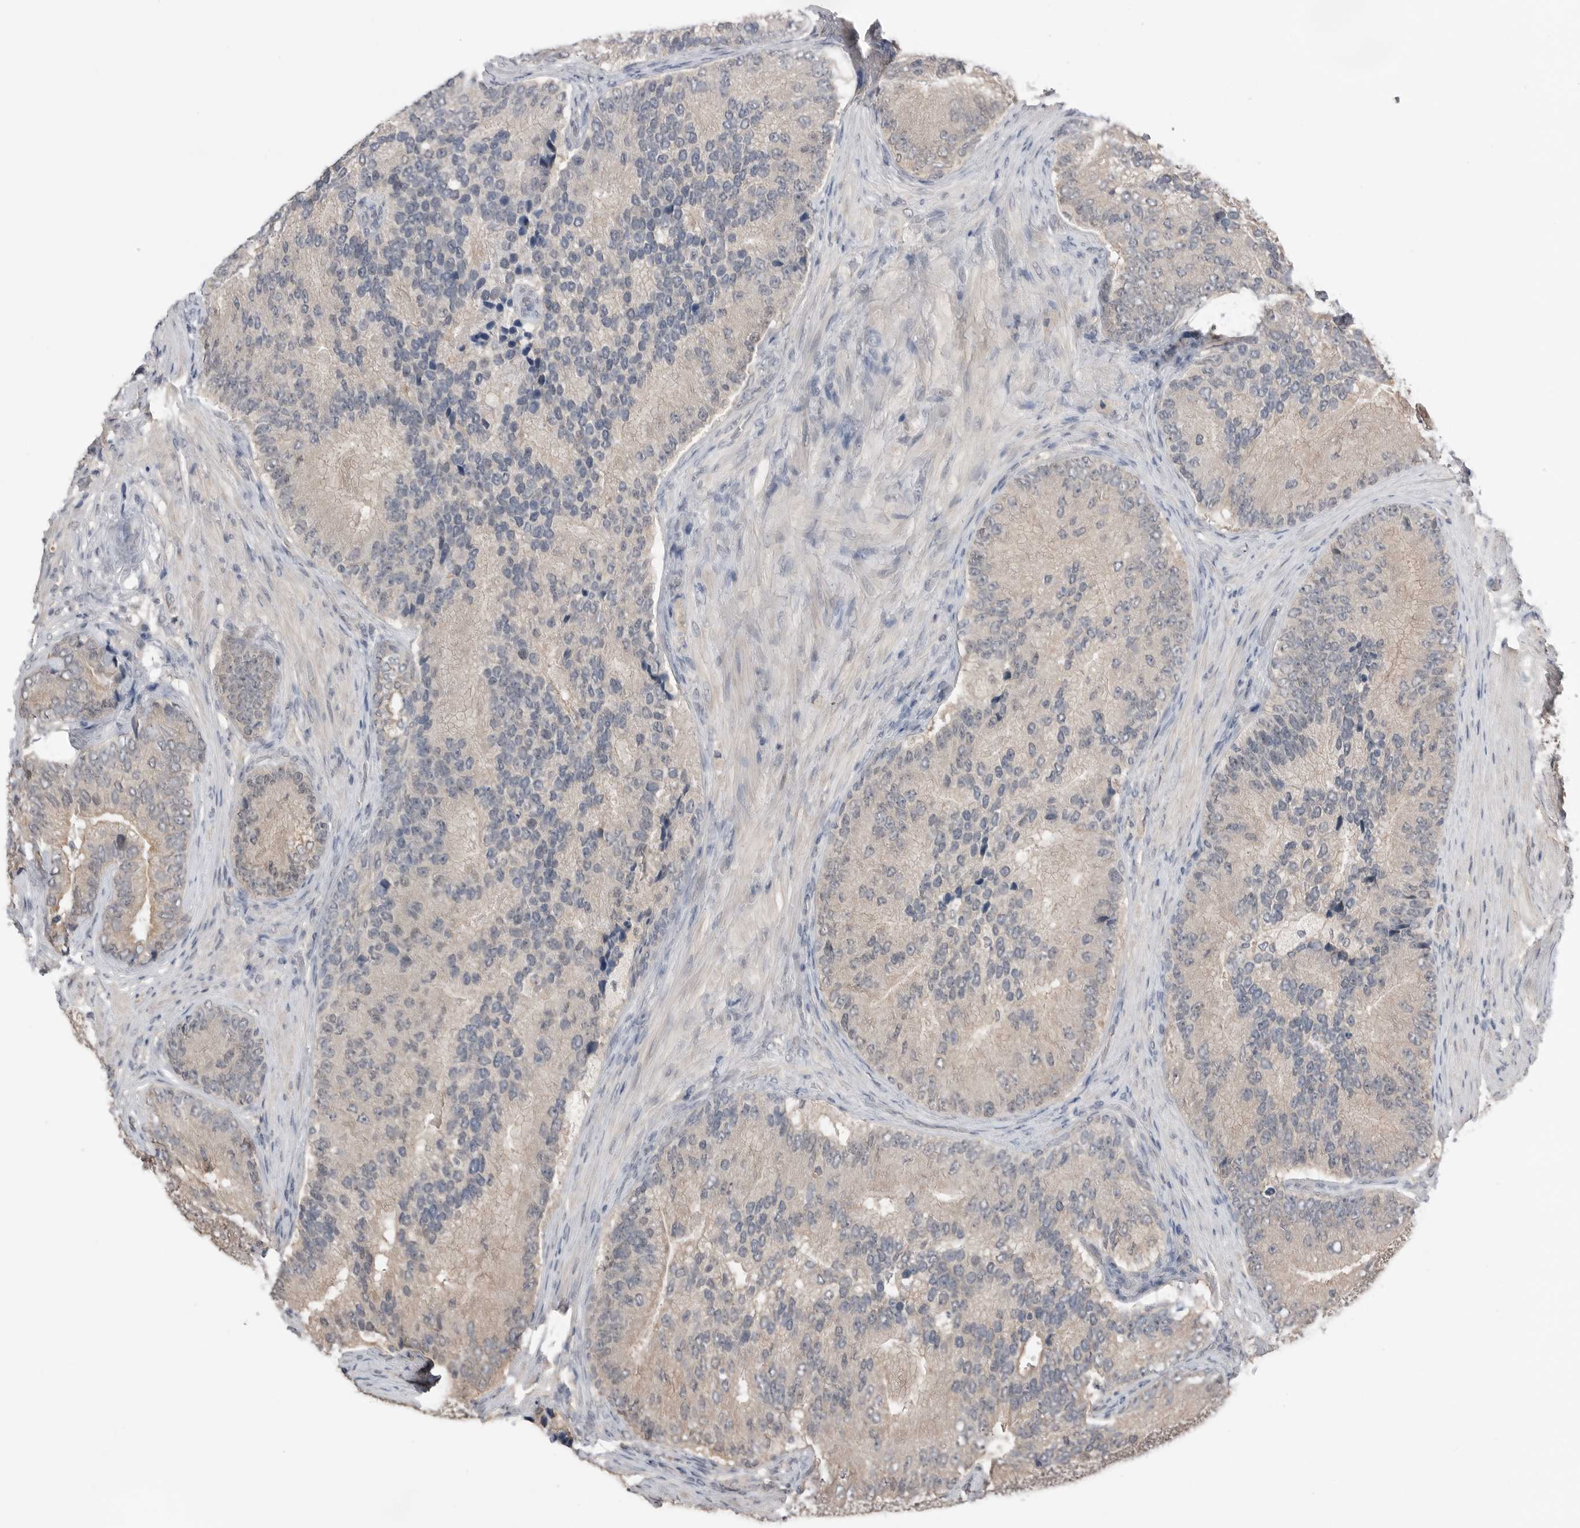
{"staining": {"intensity": "weak", "quantity": "<25%", "location": "cytoplasmic/membranous"}, "tissue": "prostate cancer", "cell_type": "Tumor cells", "image_type": "cancer", "snomed": [{"axis": "morphology", "description": "Adenocarcinoma, High grade"}, {"axis": "topography", "description": "Prostate"}], "caption": "Photomicrograph shows no significant protein expression in tumor cells of prostate high-grade adenocarcinoma. (DAB (3,3'-diaminobenzidine) immunohistochemistry (IHC) visualized using brightfield microscopy, high magnification).", "gene": "PEAK1", "patient": {"sex": "male", "age": 70}}